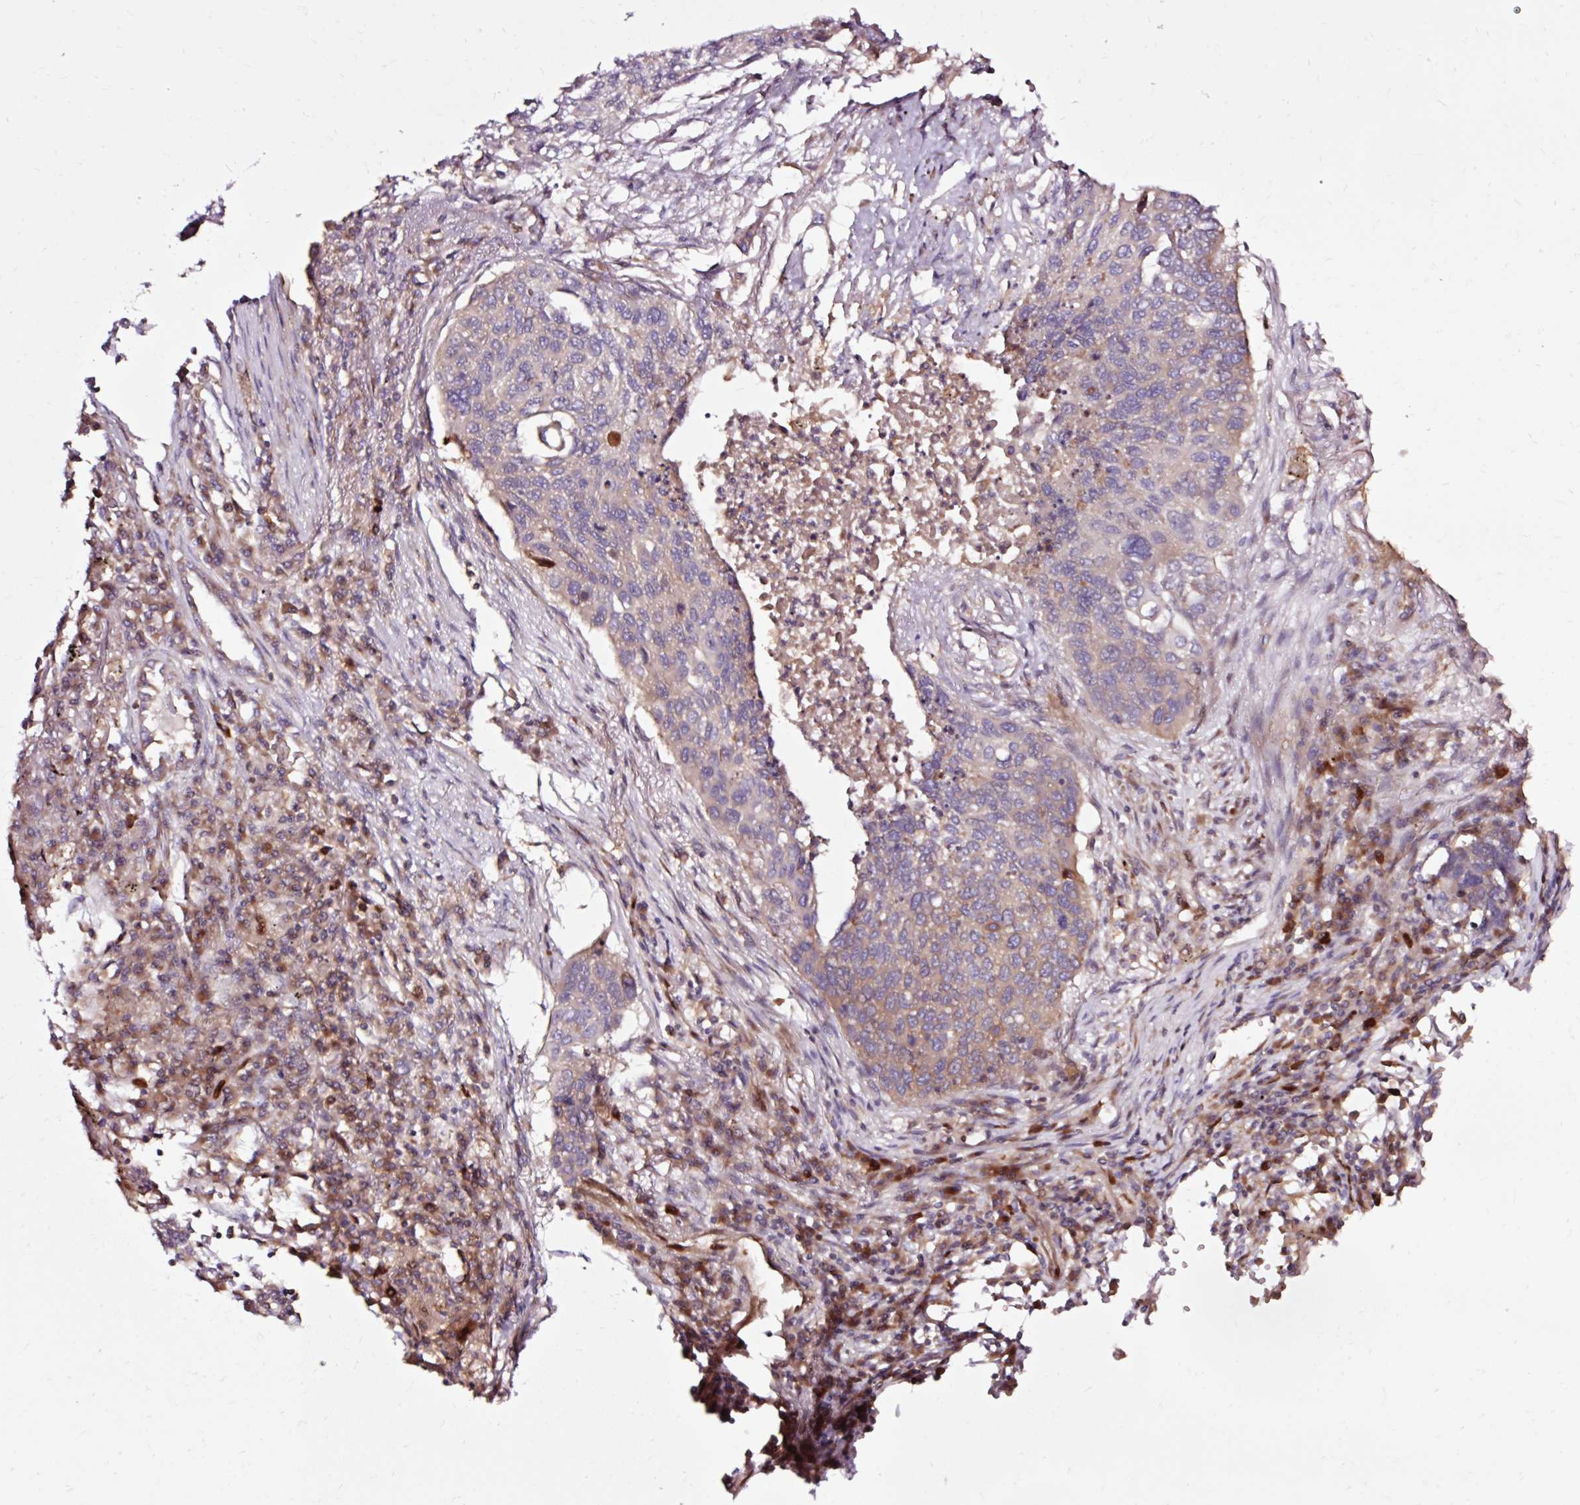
{"staining": {"intensity": "weak", "quantity": "<25%", "location": "cytoplasmic/membranous"}, "tissue": "lung cancer", "cell_type": "Tumor cells", "image_type": "cancer", "snomed": [{"axis": "morphology", "description": "Squamous cell carcinoma, NOS"}, {"axis": "topography", "description": "Lung"}], "caption": "A histopathology image of lung cancer (squamous cell carcinoma) stained for a protein shows no brown staining in tumor cells.", "gene": "NAPA", "patient": {"sex": "female", "age": 63}}